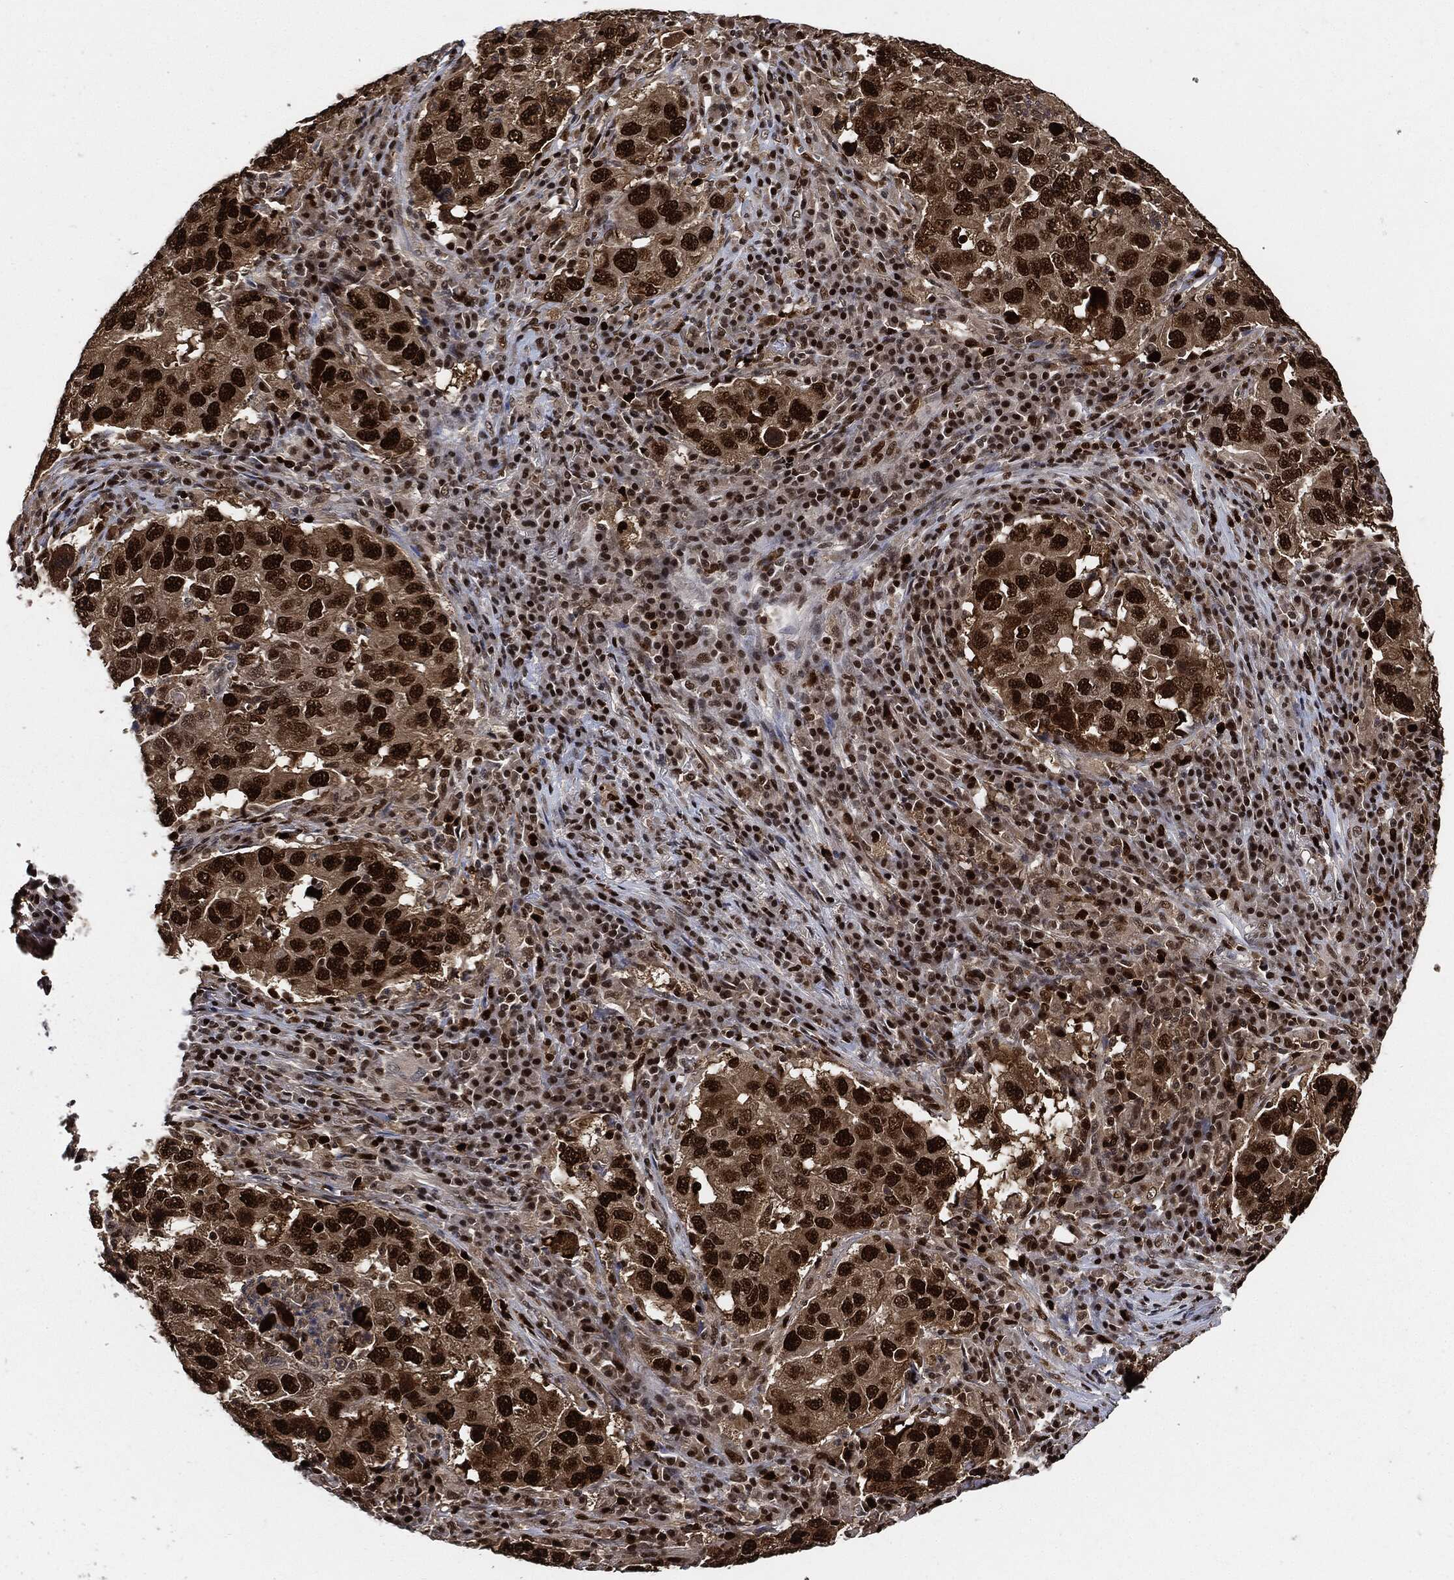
{"staining": {"intensity": "strong", "quantity": ">75%", "location": "nuclear"}, "tissue": "lung cancer", "cell_type": "Tumor cells", "image_type": "cancer", "snomed": [{"axis": "morphology", "description": "Adenocarcinoma, NOS"}, {"axis": "topography", "description": "Lung"}], "caption": "This is an image of immunohistochemistry staining of lung cancer (adenocarcinoma), which shows strong staining in the nuclear of tumor cells.", "gene": "PCNA", "patient": {"sex": "male", "age": 73}}